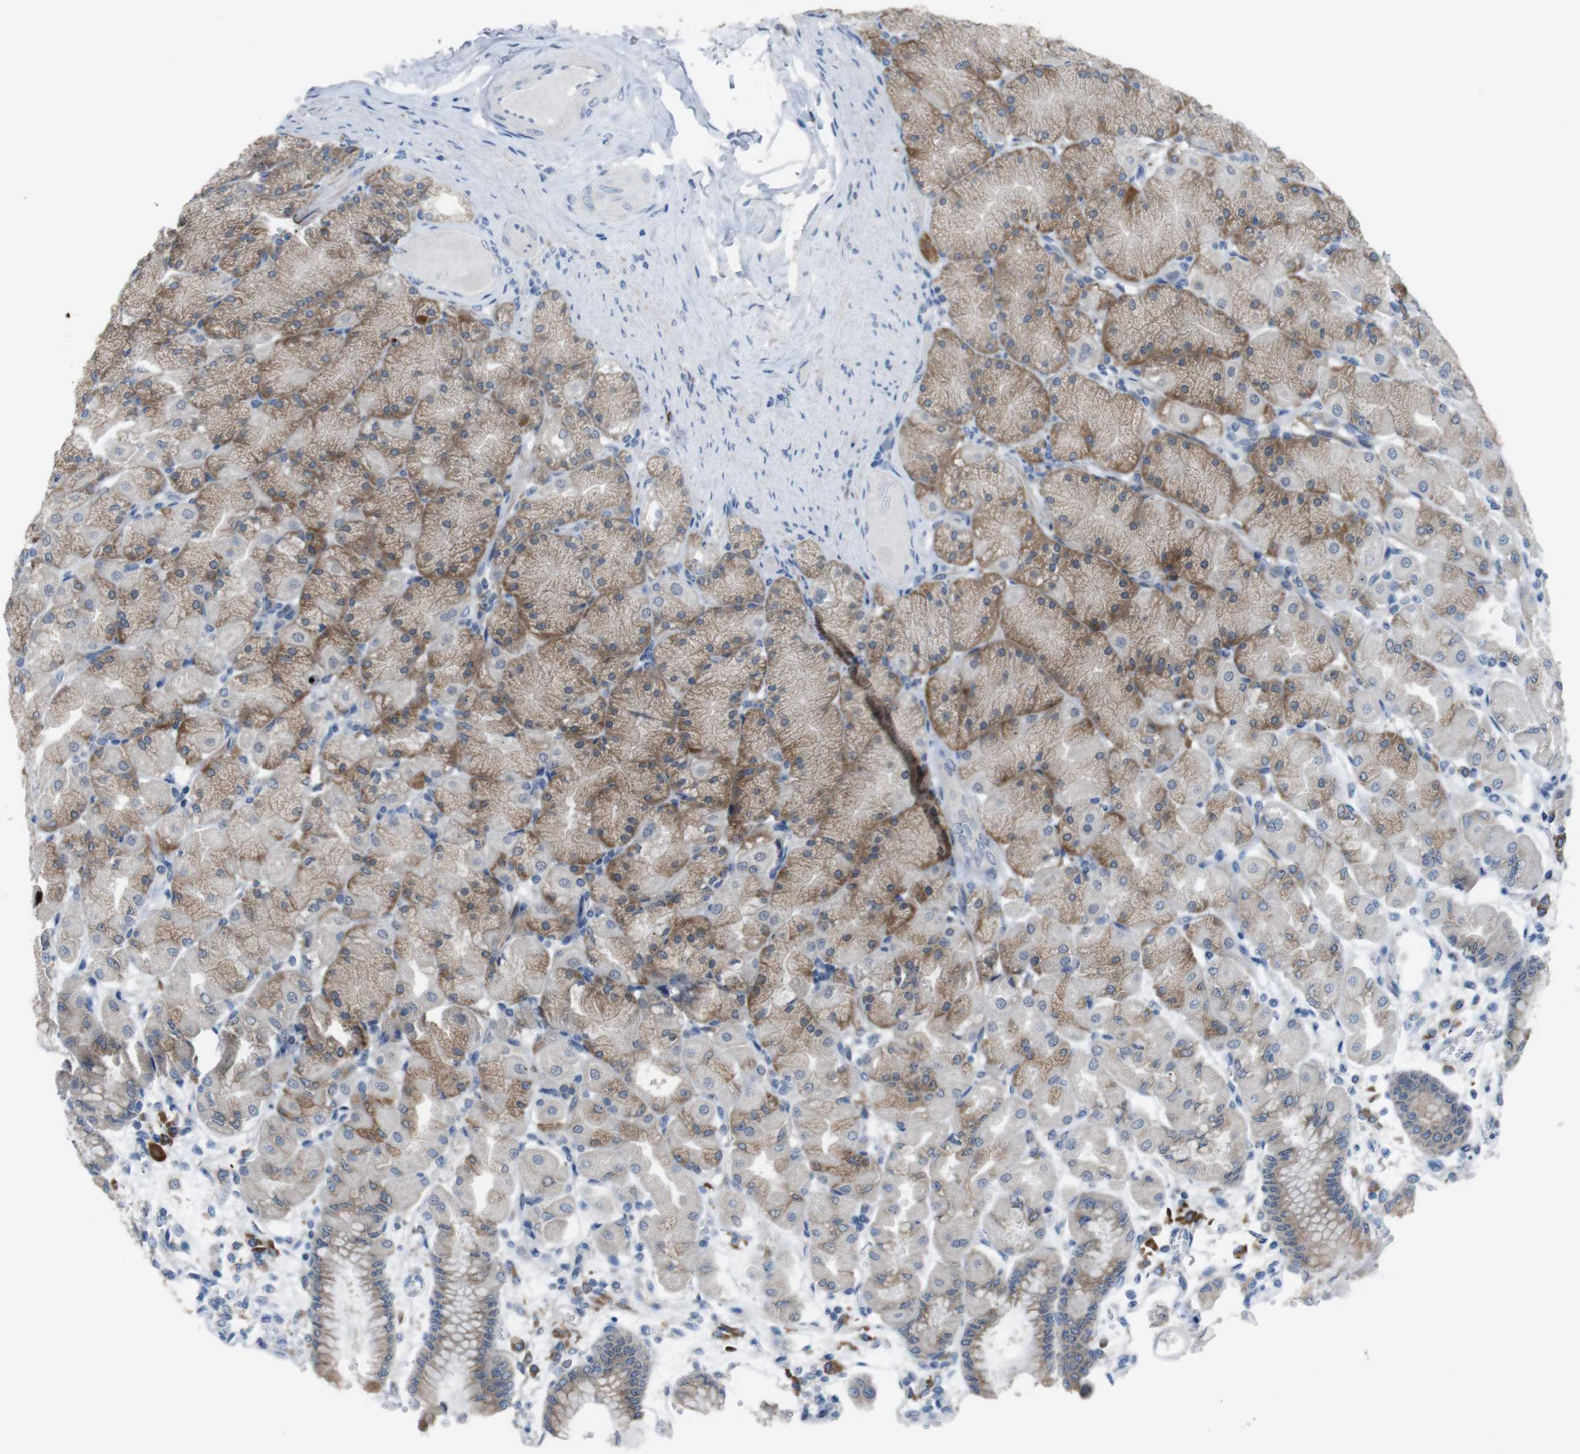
{"staining": {"intensity": "weak", "quantity": "25%-75%", "location": "cytoplasmic/membranous"}, "tissue": "stomach", "cell_type": "Glandular cells", "image_type": "normal", "snomed": [{"axis": "morphology", "description": "Normal tissue, NOS"}, {"axis": "topography", "description": "Stomach, upper"}], "caption": "Immunohistochemical staining of benign stomach demonstrates low levels of weak cytoplasmic/membranous staining in approximately 25%-75% of glandular cells. The staining is performed using DAB brown chromogen to label protein expression. The nuclei are counter-stained blue using hematoxylin.", "gene": "CDH22", "patient": {"sex": "female", "age": 56}}